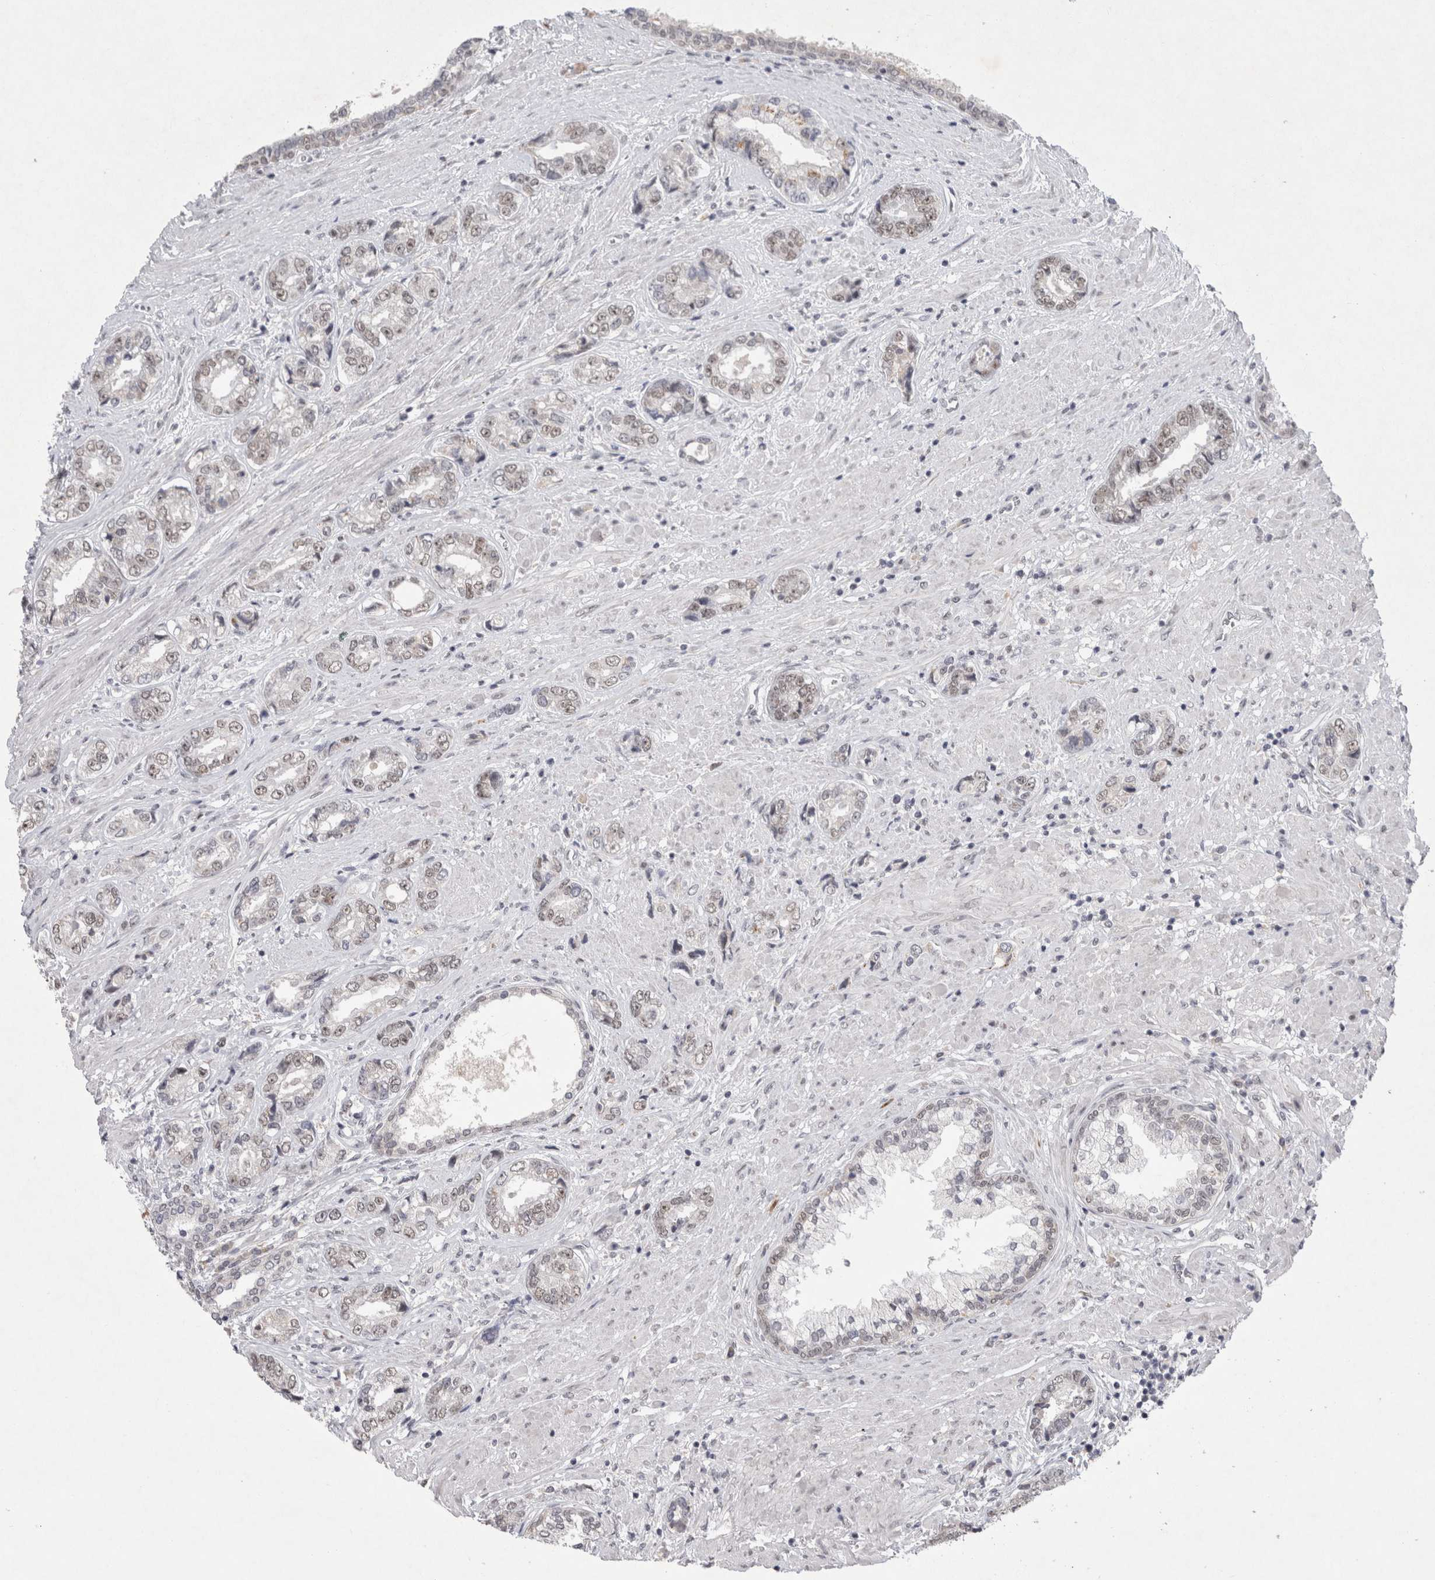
{"staining": {"intensity": "weak", "quantity": ">75%", "location": "nuclear"}, "tissue": "prostate cancer", "cell_type": "Tumor cells", "image_type": "cancer", "snomed": [{"axis": "morphology", "description": "Adenocarcinoma, High grade"}, {"axis": "topography", "description": "Prostate"}], "caption": "Protein expression by immunohistochemistry (IHC) exhibits weak nuclear expression in approximately >75% of tumor cells in prostate cancer (high-grade adenocarcinoma). The protein is stained brown, and the nuclei are stained in blue (DAB IHC with brightfield microscopy, high magnification).", "gene": "RECQL4", "patient": {"sex": "male", "age": 61}}